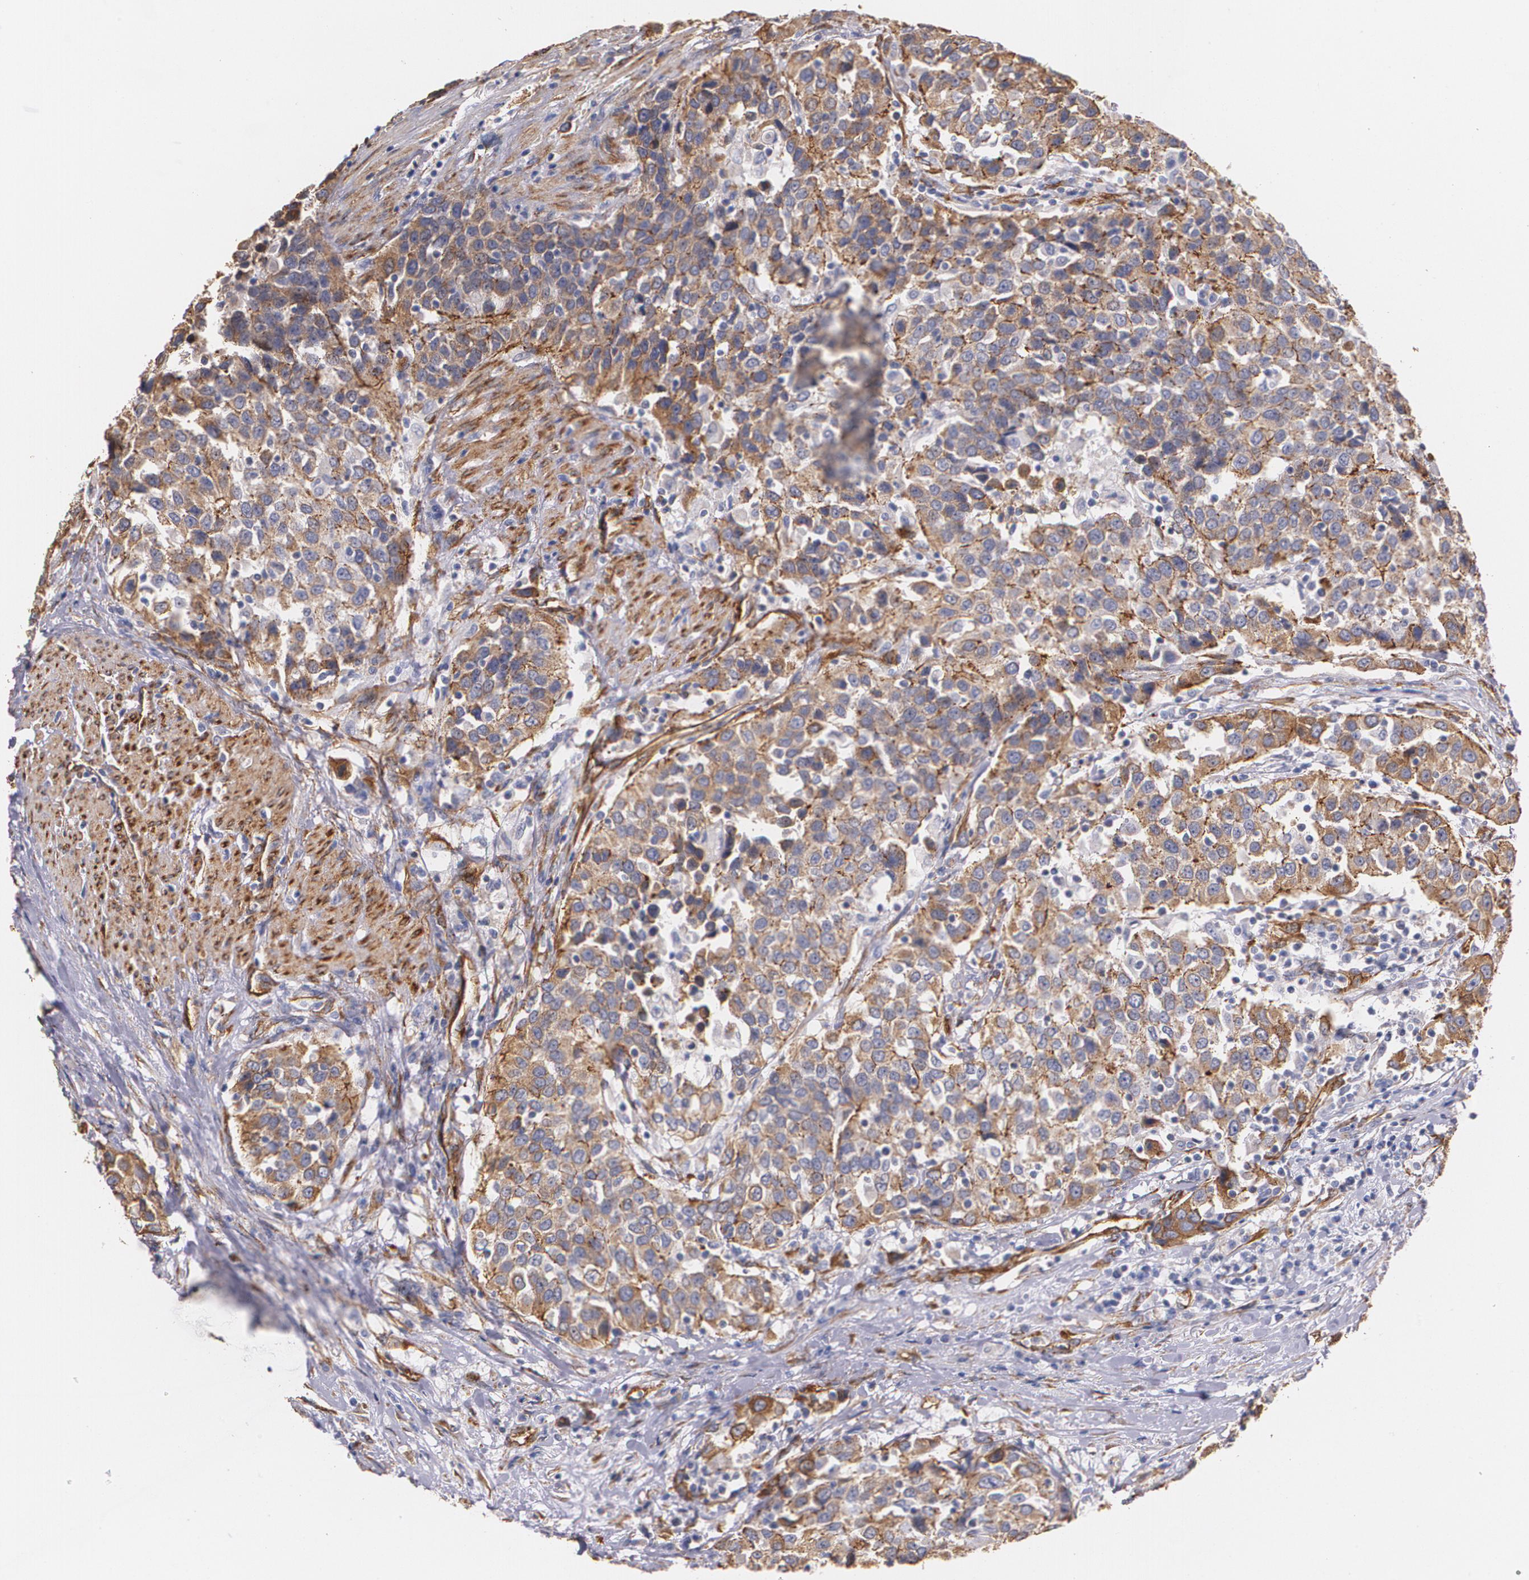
{"staining": {"intensity": "moderate", "quantity": "25%-75%", "location": "cytoplasmic/membranous"}, "tissue": "urothelial cancer", "cell_type": "Tumor cells", "image_type": "cancer", "snomed": [{"axis": "morphology", "description": "Urothelial carcinoma, High grade"}, {"axis": "topography", "description": "Urinary bladder"}], "caption": "Moderate cytoplasmic/membranous protein expression is appreciated in approximately 25%-75% of tumor cells in high-grade urothelial carcinoma. (DAB (3,3'-diaminobenzidine) IHC, brown staining for protein, blue staining for nuclei).", "gene": "TJP1", "patient": {"sex": "female", "age": 80}}